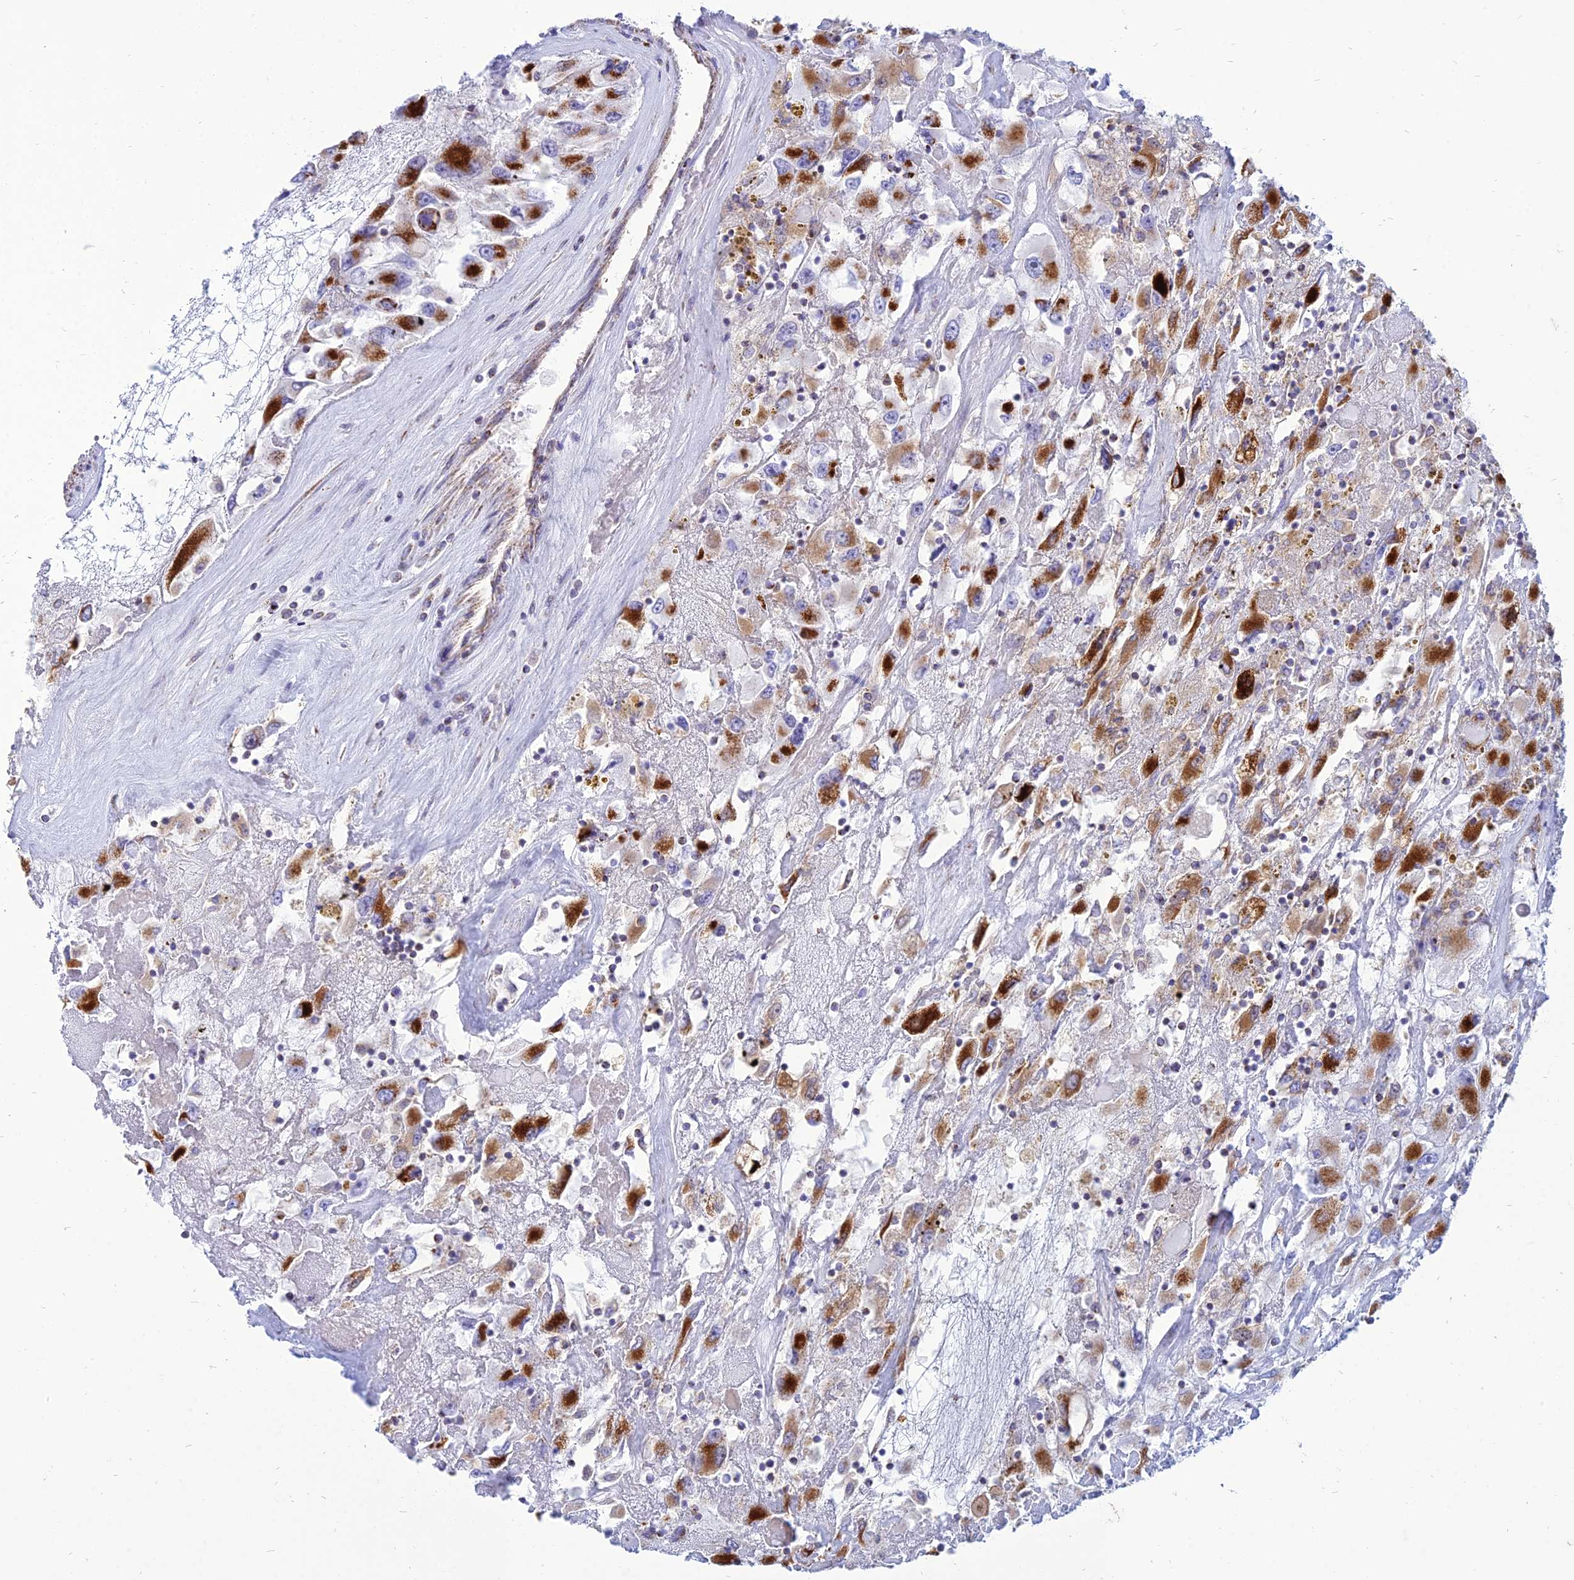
{"staining": {"intensity": "strong", "quantity": ">75%", "location": "cytoplasmic/membranous"}, "tissue": "renal cancer", "cell_type": "Tumor cells", "image_type": "cancer", "snomed": [{"axis": "morphology", "description": "Adenocarcinoma, NOS"}, {"axis": "topography", "description": "Kidney"}], "caption": "Immunohistochemistry micrograph of human renal cancer (adenocarcinoma) stained for a protein (brown), which displays high levels of strong cytoplasmic/membranous staining in about >75% of tumor cells.", "gene": "PACC1", "patient": {"sex": "female", "age": 52}}